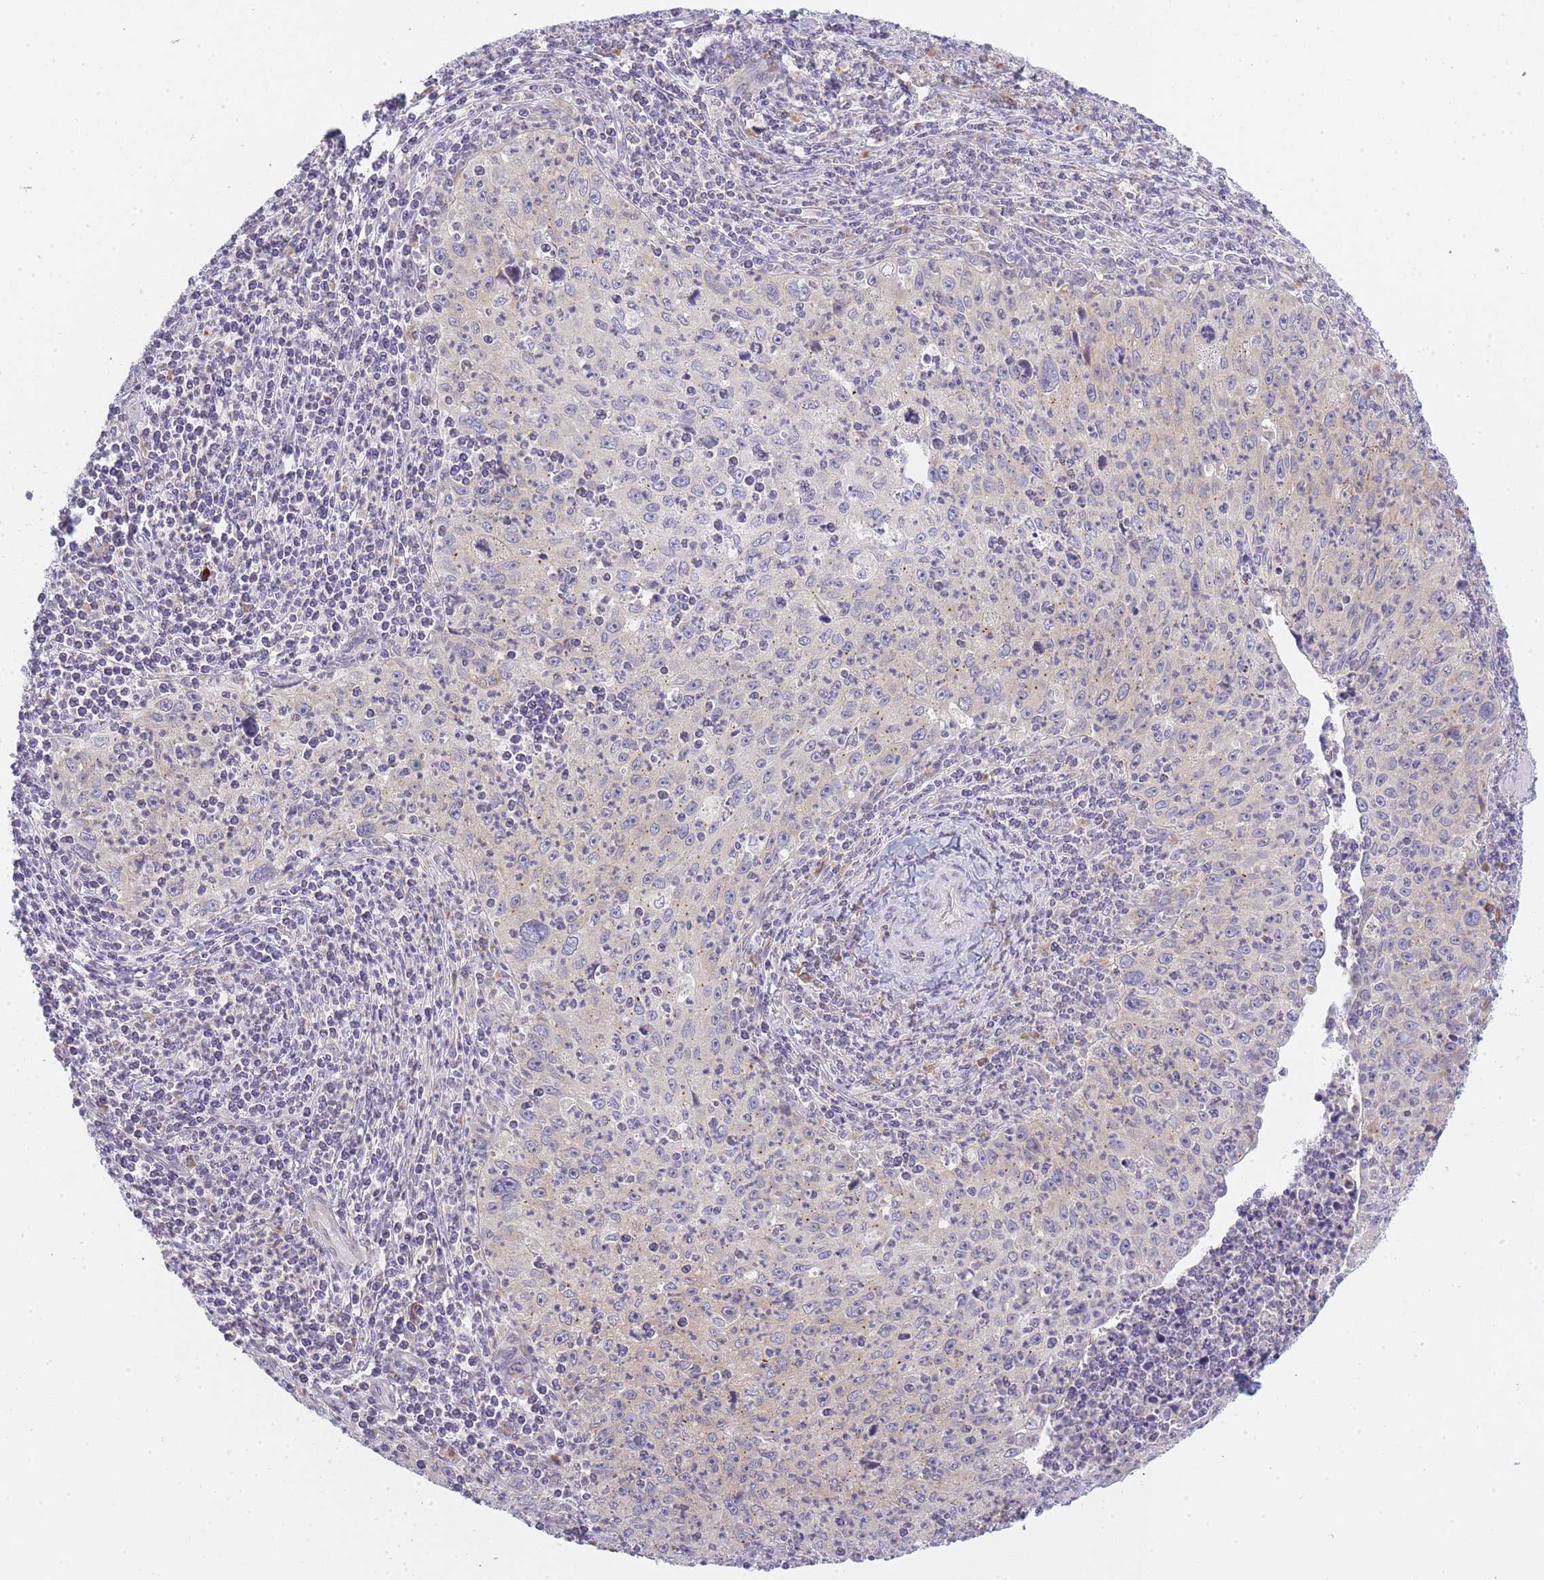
{"staining": {"intensity": "weak", "quantity": "25%-75%", "location": "cytoplasmic/membranous"}, "tissue": "cervical cancer", "cell_type": "Tumor cells", "image_type": "cancer", "snomed": [{"axis": "morphology", "description": "Squamous cell carcinoma, NOS"}, {"axis": "topography", "description": "Cervix"}], "caption": "A photomicrograph showing weak cytoplasmic/membranous staining in about 25%-75% of tumor cells in squamous cell carcinoma (cervical), as visualized by brown immunohistochemical staining.", "gene": "OR5L2", "patient": {"sex": "female", "age": 30}}